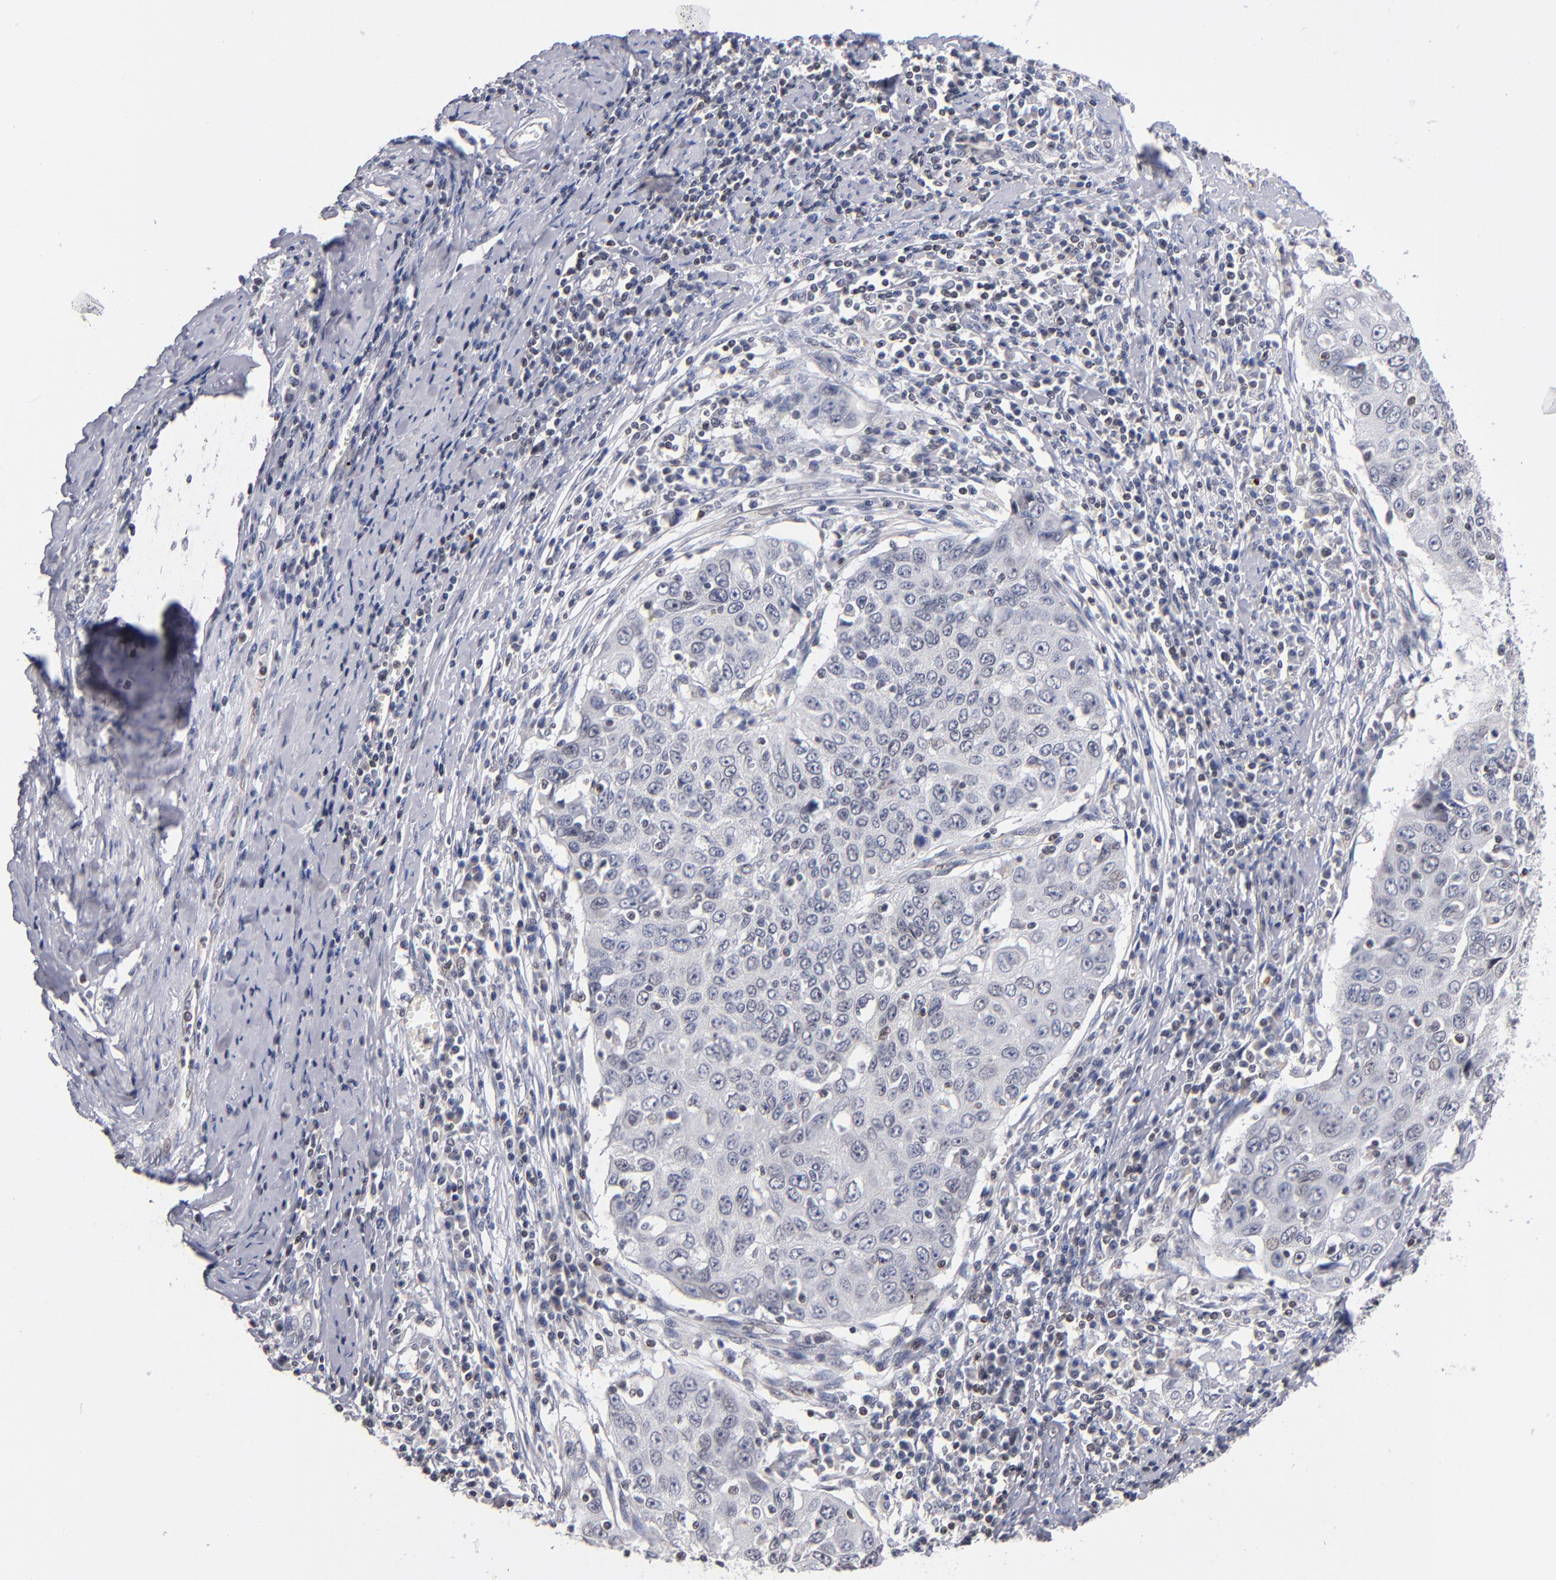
{"staining": {"intensity": "weak", "quantity": "<25%", "location": "nuclear"}, "tissue": "cervical cancer", "cell_type": "Tumor cells", "image_type": "cancer", "snomed": [{"axis": "morphology", "description": "Squamous cell carcinoma, NOS"}, {"axis": "topography", "description": "Cervix"}], "caption": "IHC of human cervical cancer (squamous cell carcinoma) demonstrates no positivity in tumor cells.", "gene": "ODF2", "patient": {"sex": "female", "age": 53}}